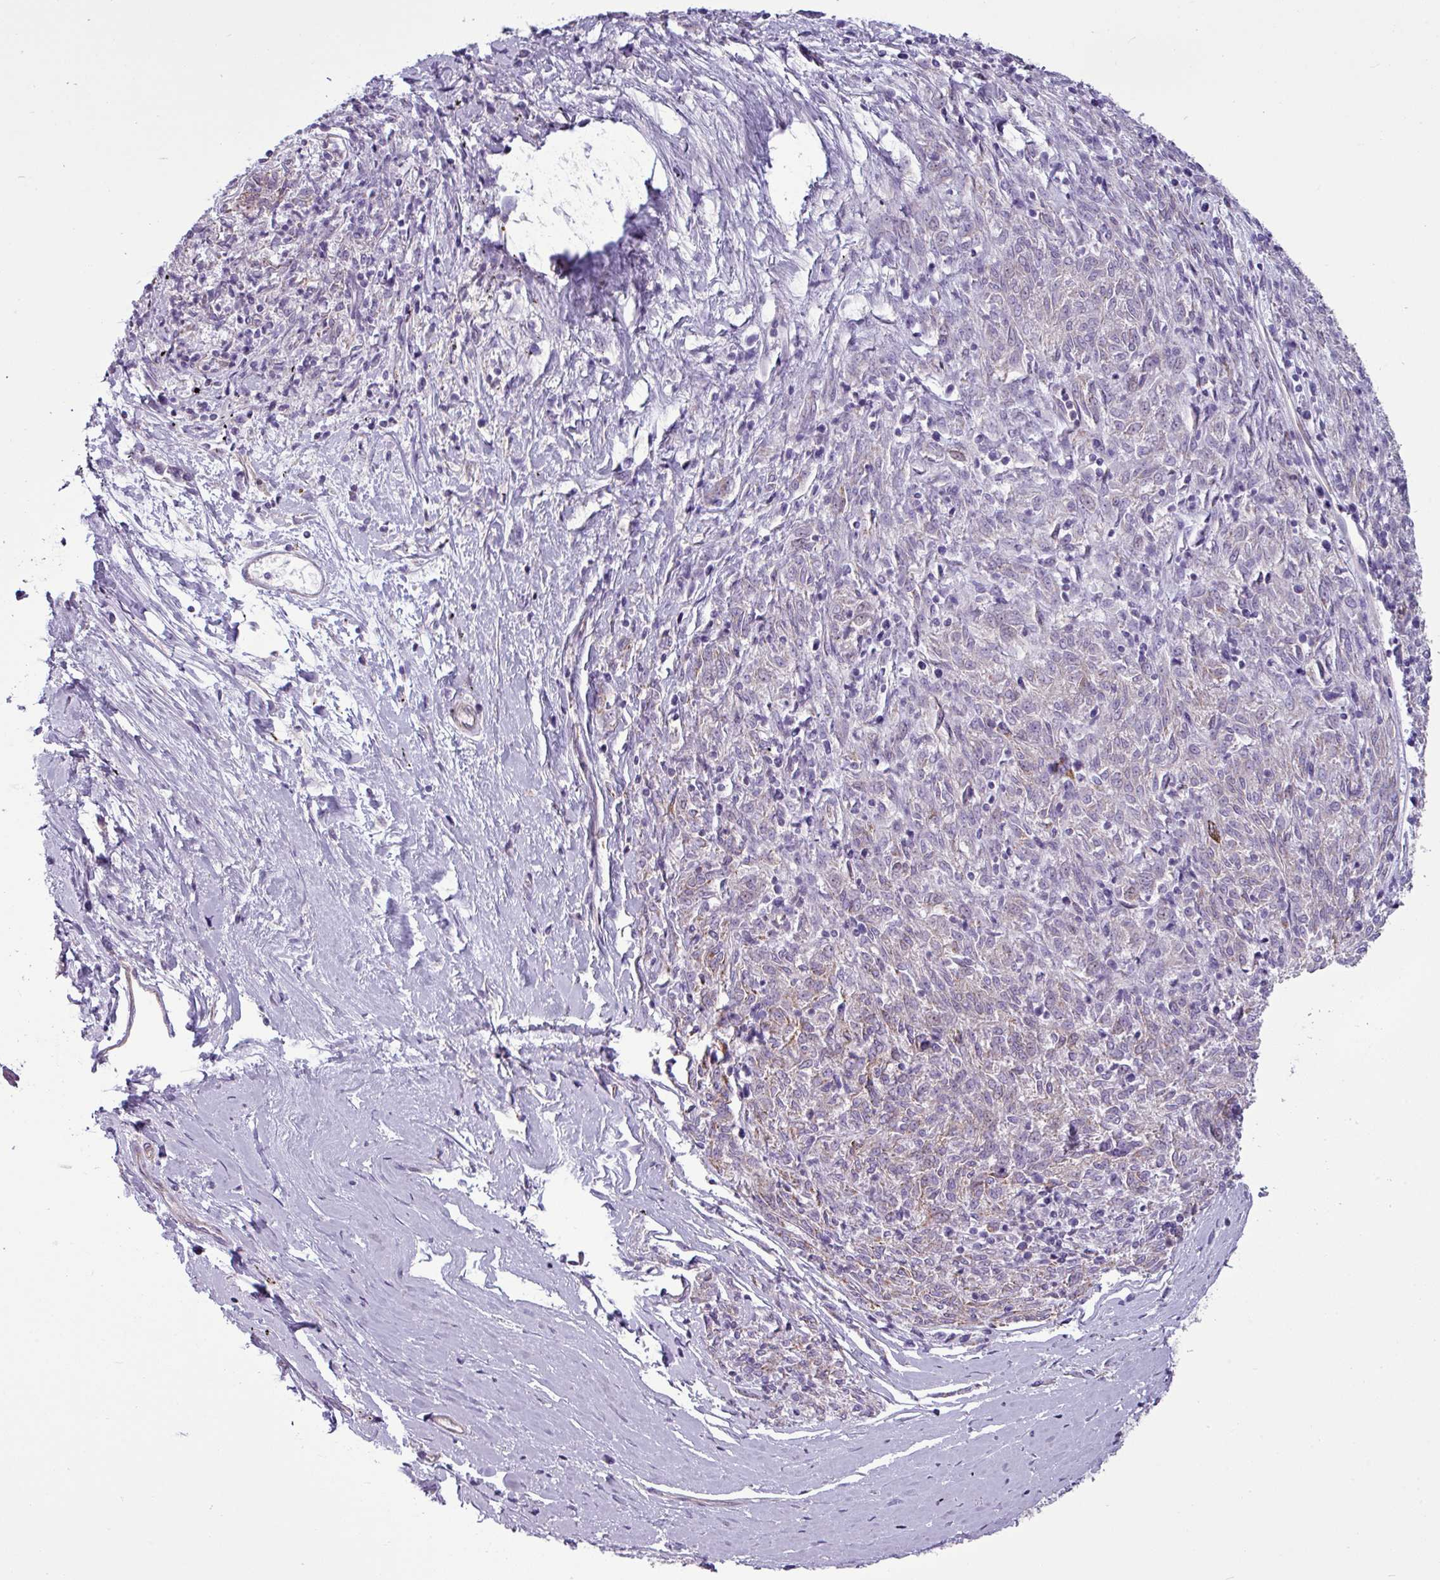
{"staining": {"intensity": "negative", "quantity": "none", "location": "none"}, "tissue": "melanoma", "cell_type": "Tumor cells", "image_type": "cancer", "snomed": [{"axis": "morphology", "description": "Malignant melanoma, NOS"}, {"axis": "topography", "description": "Skin"}], "caption": "IHC of malignant melanoma reveals no staining in tumor cells. Nuclei are stained in blue.", "gene": "BTN2A2", "patient": {"sex": "female", "age": 72}}